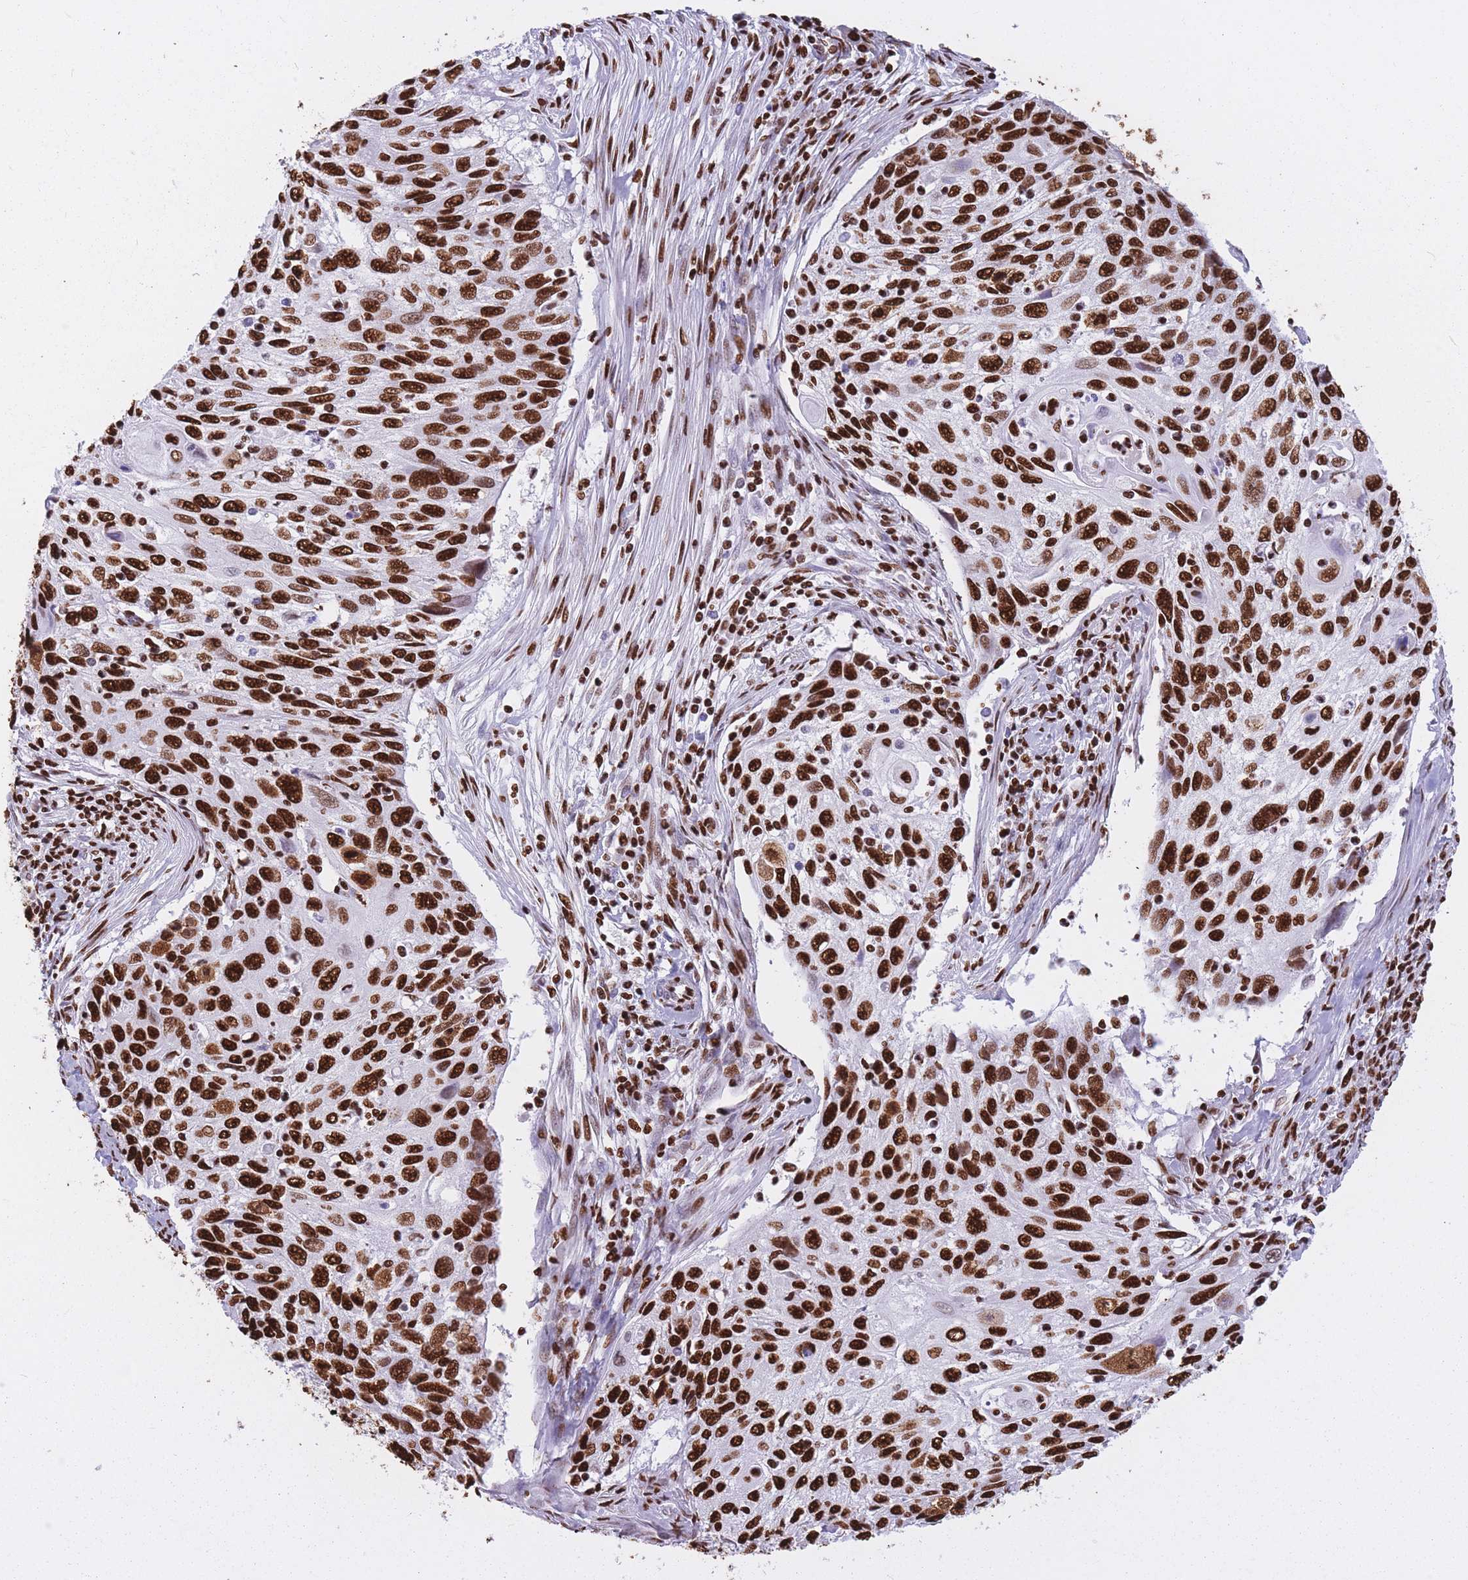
{"staining": {"intensity": "strong", "quantity": ">75%", "location": "nuclear"}, "tissue": "cervical cancer", "cell_type": "Tumor cells", "image_type": "cancer", "snomed": [{"axis": "morphology", "description": "Squamous cell carcinoma, NOS"}, {"axis": "topography", "description": "Cervix"}], "caption": "The immunohistochemical stain shows strong nuclear expression in tumor cells of cervical cancer tissue.", "gene": "HNRNPUL1", "patient": {"sex": "female", "age": 70}}